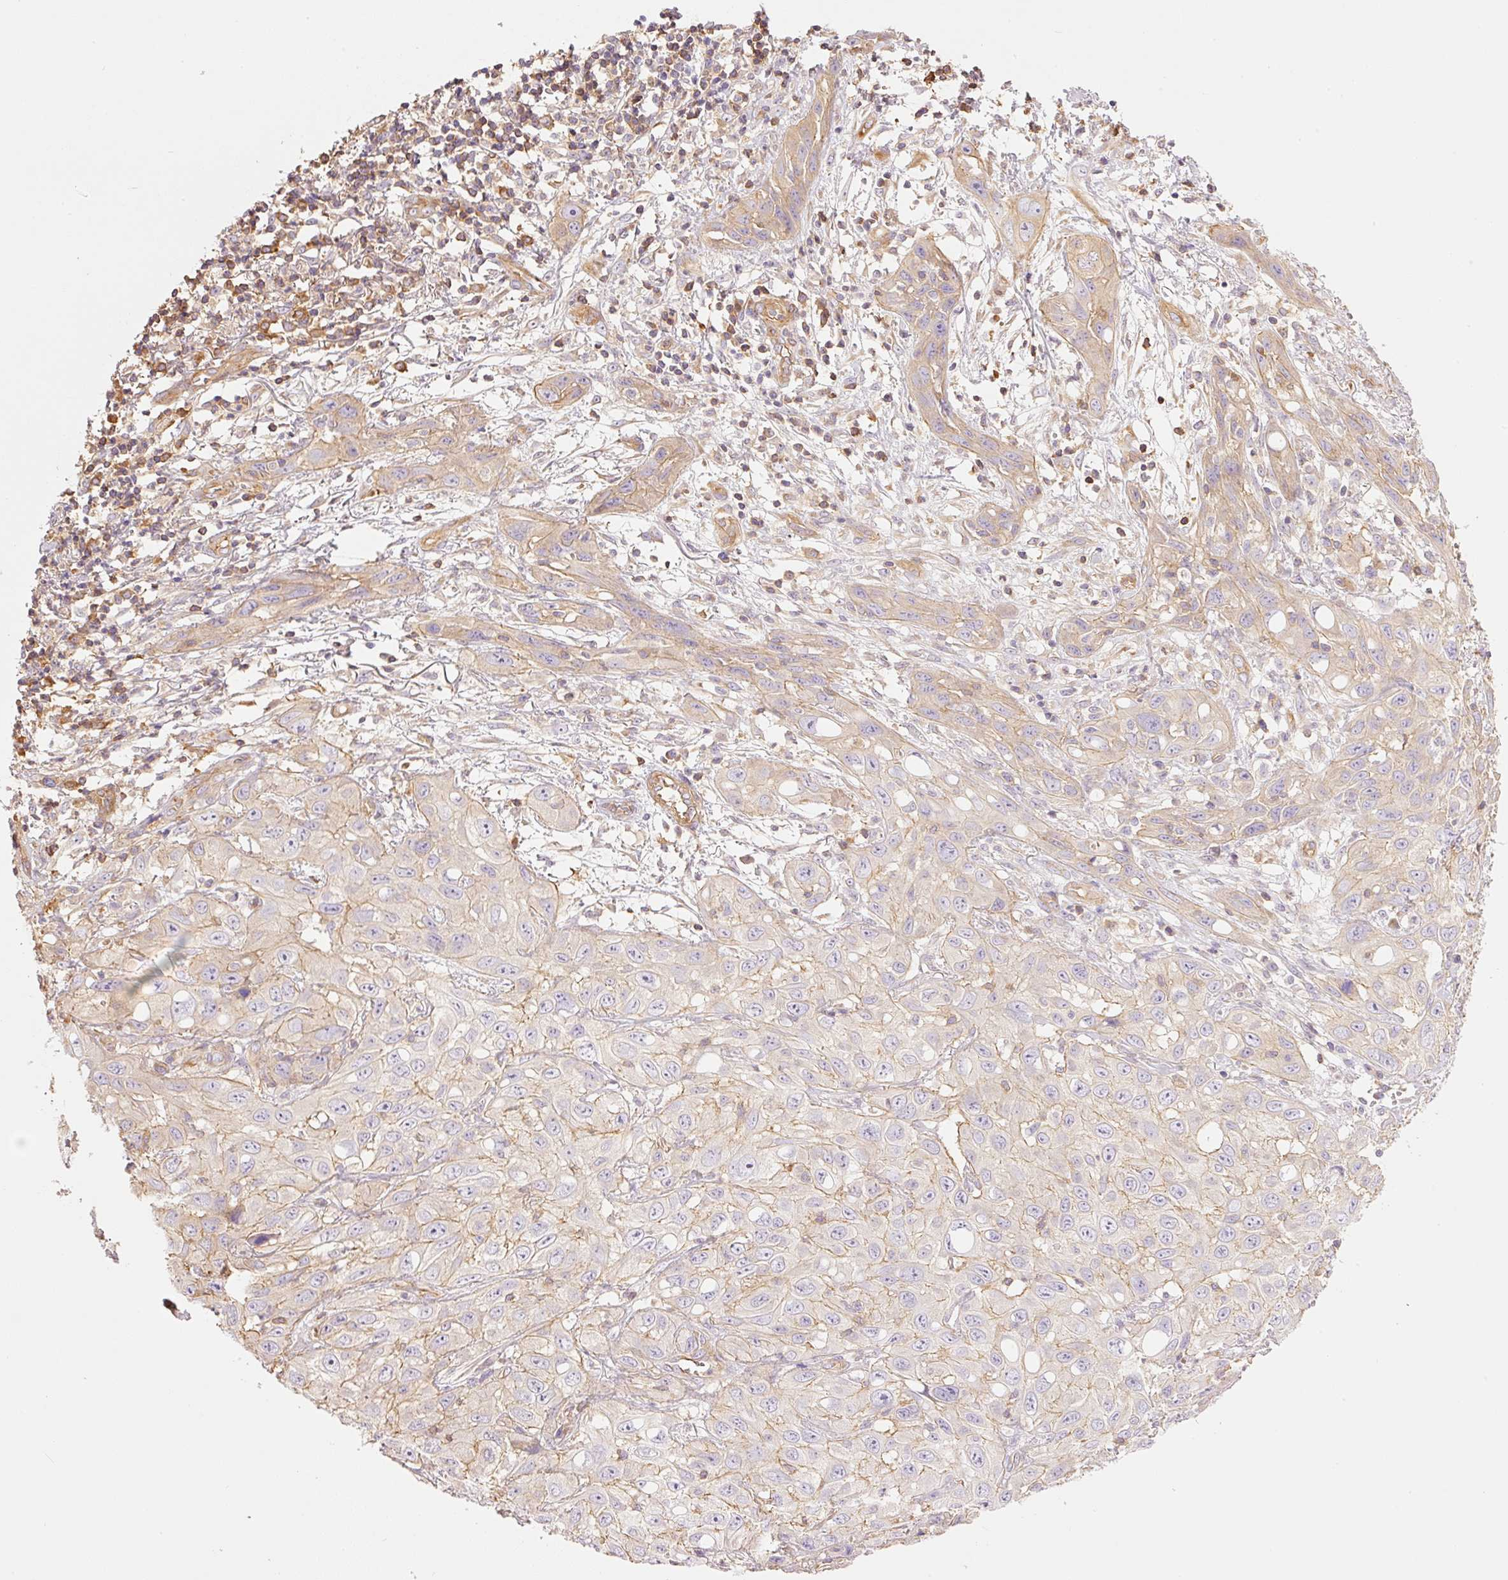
{"staining": {"intensity": "weak", "quantity": "25%-75%", "location": "cytoplasmic/membranous"}, "tissue": "skin cancer", "cell_type": "Tumor cells", "image_type": "cancer", "snomed": [{"axis": "morphology", "description": "Squamous cell carcinoma, NOS"}, {"axis": "topography", "description": "Skin"}, {"axis": "topography", "description": "Vulva"}], "caption": "Skin squamous cell carcinoma stained with immunohistochemistry displays weak cytoplasmic/membranous expression in approximately 25%-75% of tumor cells.", "gene": "PPP1R1B", "patient": {"sex": "female", "age": 71}}